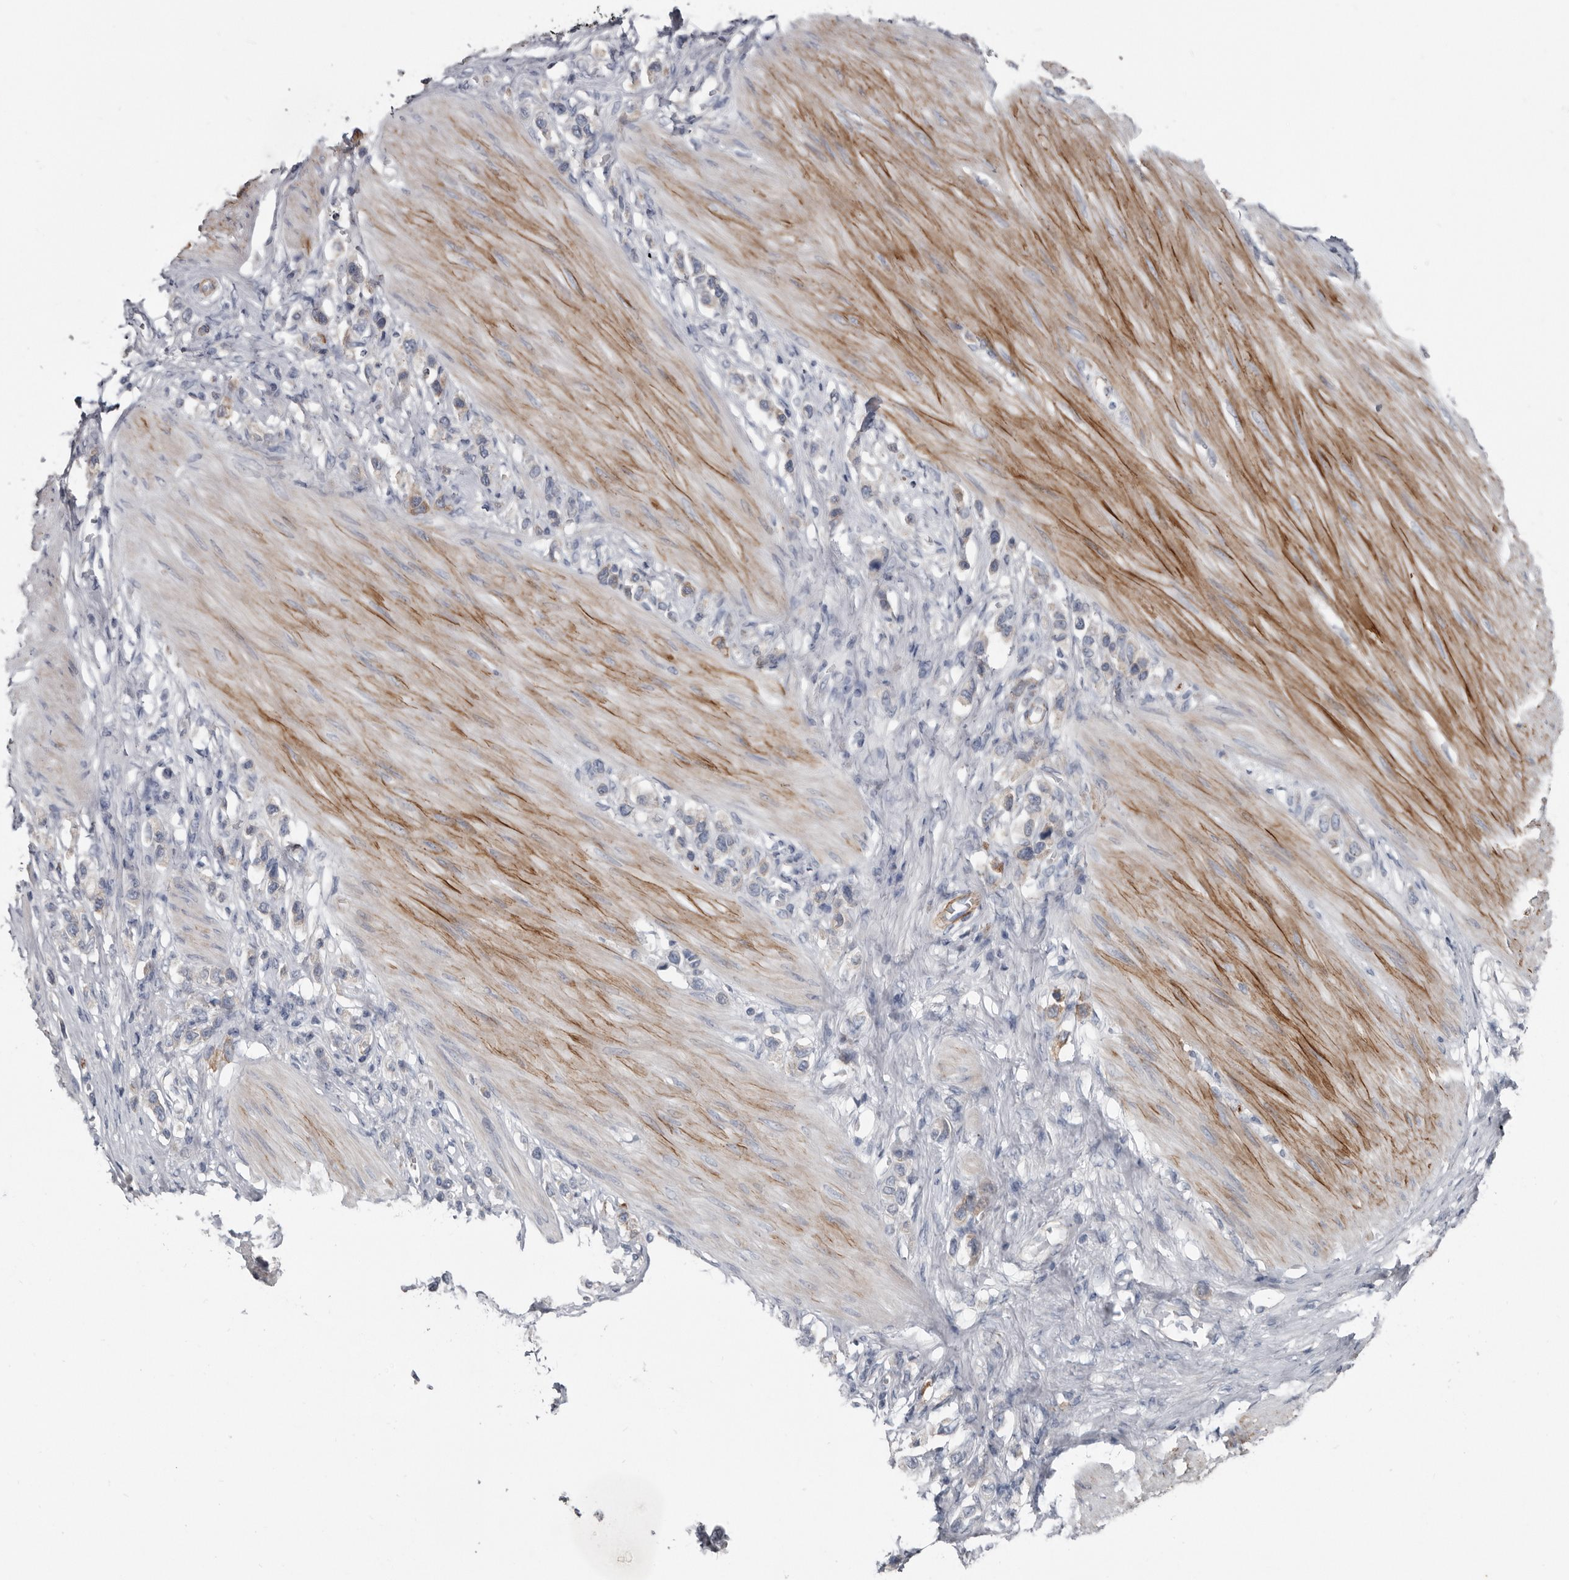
{"staining": {"intensity": "weak", "quantity": "<25%", "location": "cytoplasmic/membranous"}, "tissue": "stomach cancer", "cell_type": "Tumor cells", "image_type": "cancer", "snomed": [{"axis": "morphology", "description": "Adenocarcinoma, NOS"}, {"axis": "topography", "description": "Stomach"}], "caption": "Immunohistochemical staining of human stomach cancer (adenocarcinoma) reveals no significant staining in tumor cells. (DAB (3,3'-diaminobenzidine) IHC with hematoxylin counter stain).", "gene": "ZNF114", "patient": {"sex": "female", "age": 65}}